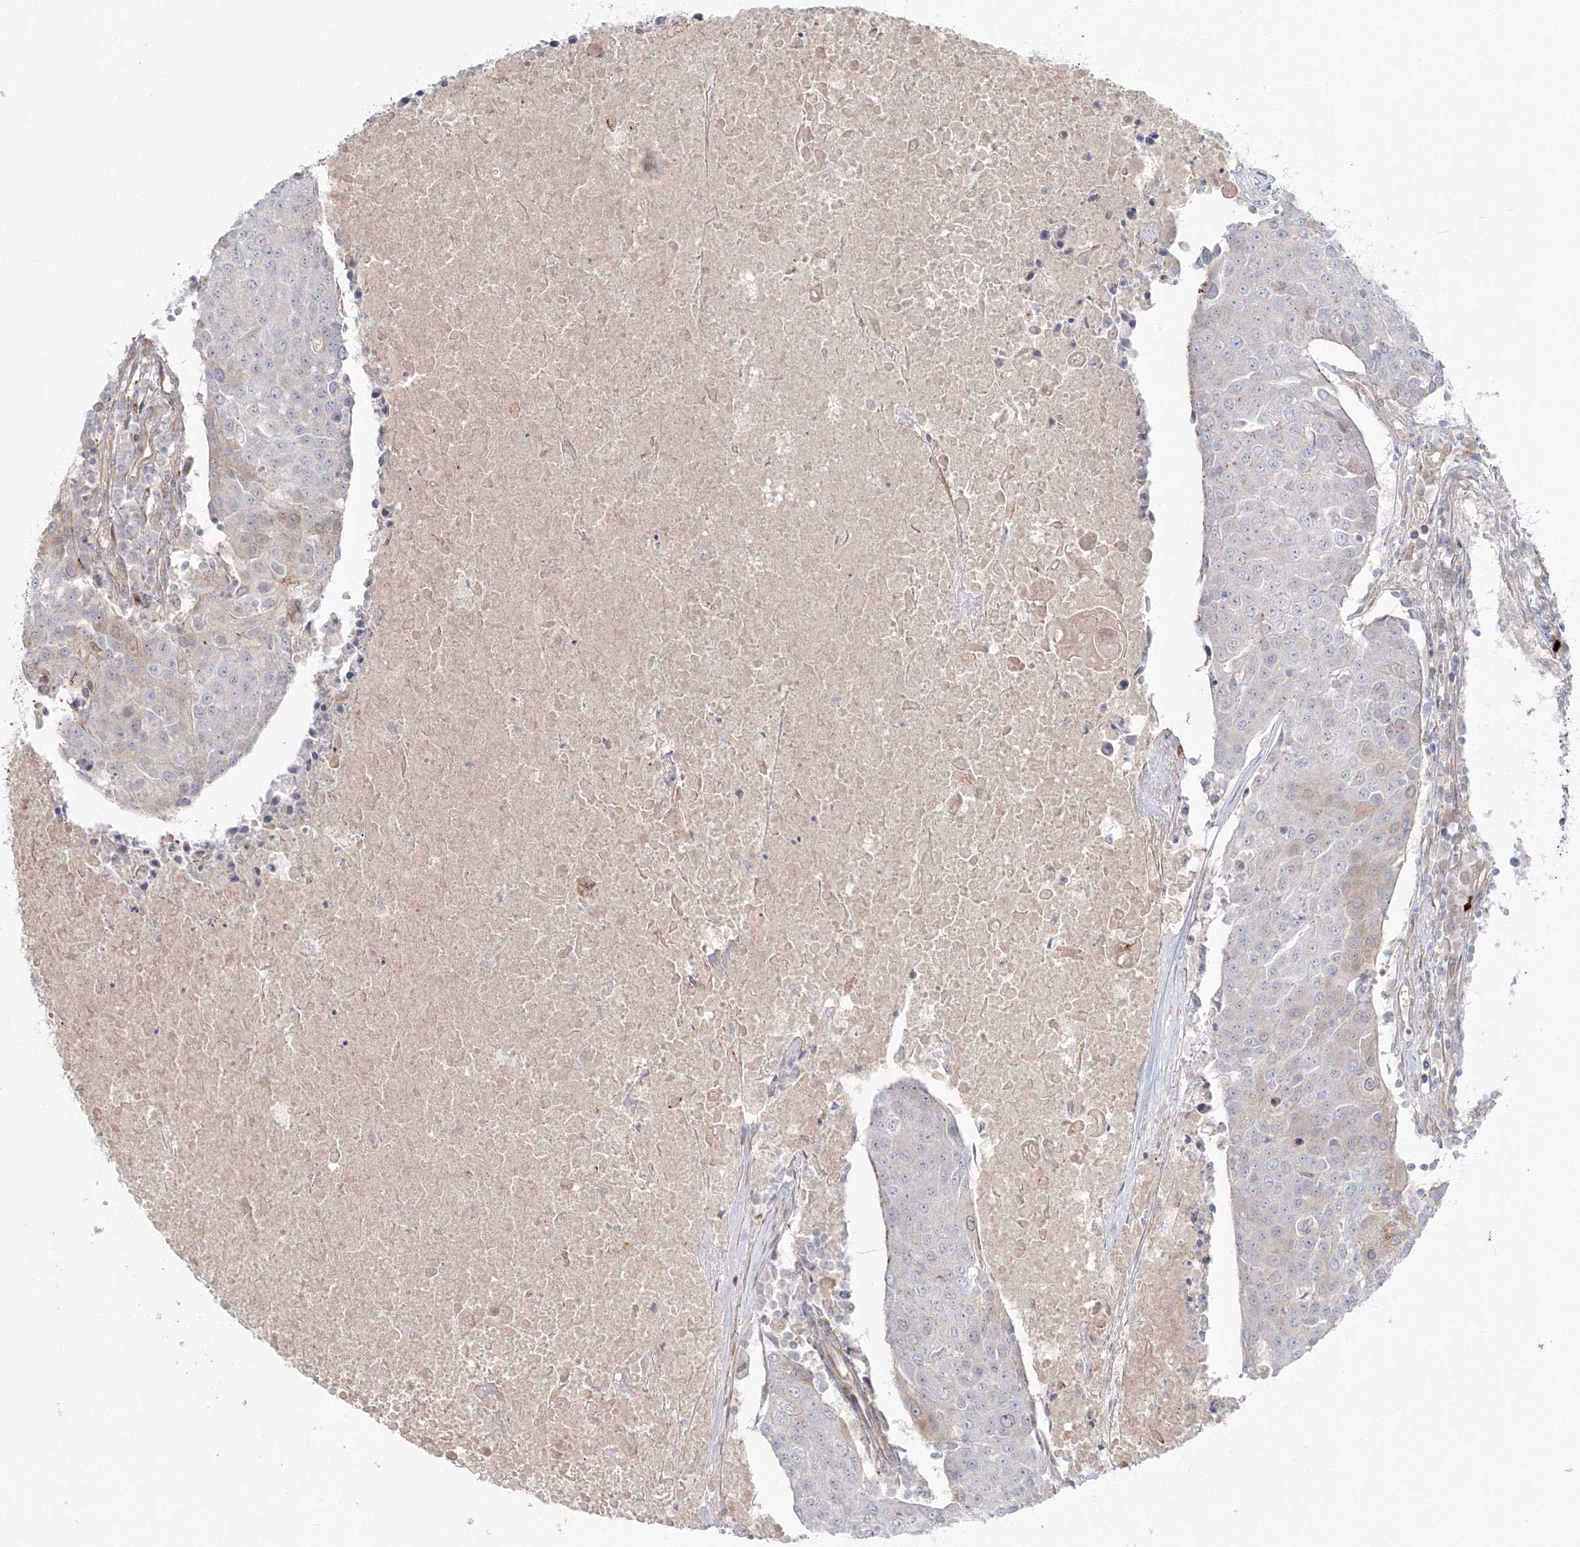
{"staining": {"intensity": "weak", "quantity": "<25%", "location": "cytoplasmic/membranous"}, "tissue": "urothelial cancer", "cell_type": "Tumor cells", "image_type": "cancer", "snomed": [{"axis": "morphology", "description": "Urothelial carcinoma, High grade"}, {"axis": "topography", "description": "Urinary bladder"}], "caption": "High magnification brightfield microscopy of urothelial cancer stained with DAB (brown) and counterstained with hematoxylin (blue): tumor cells show no significant positivity.", "gene": "SH3PXD2A", "patient": {"sex": "female", "age": 85}}